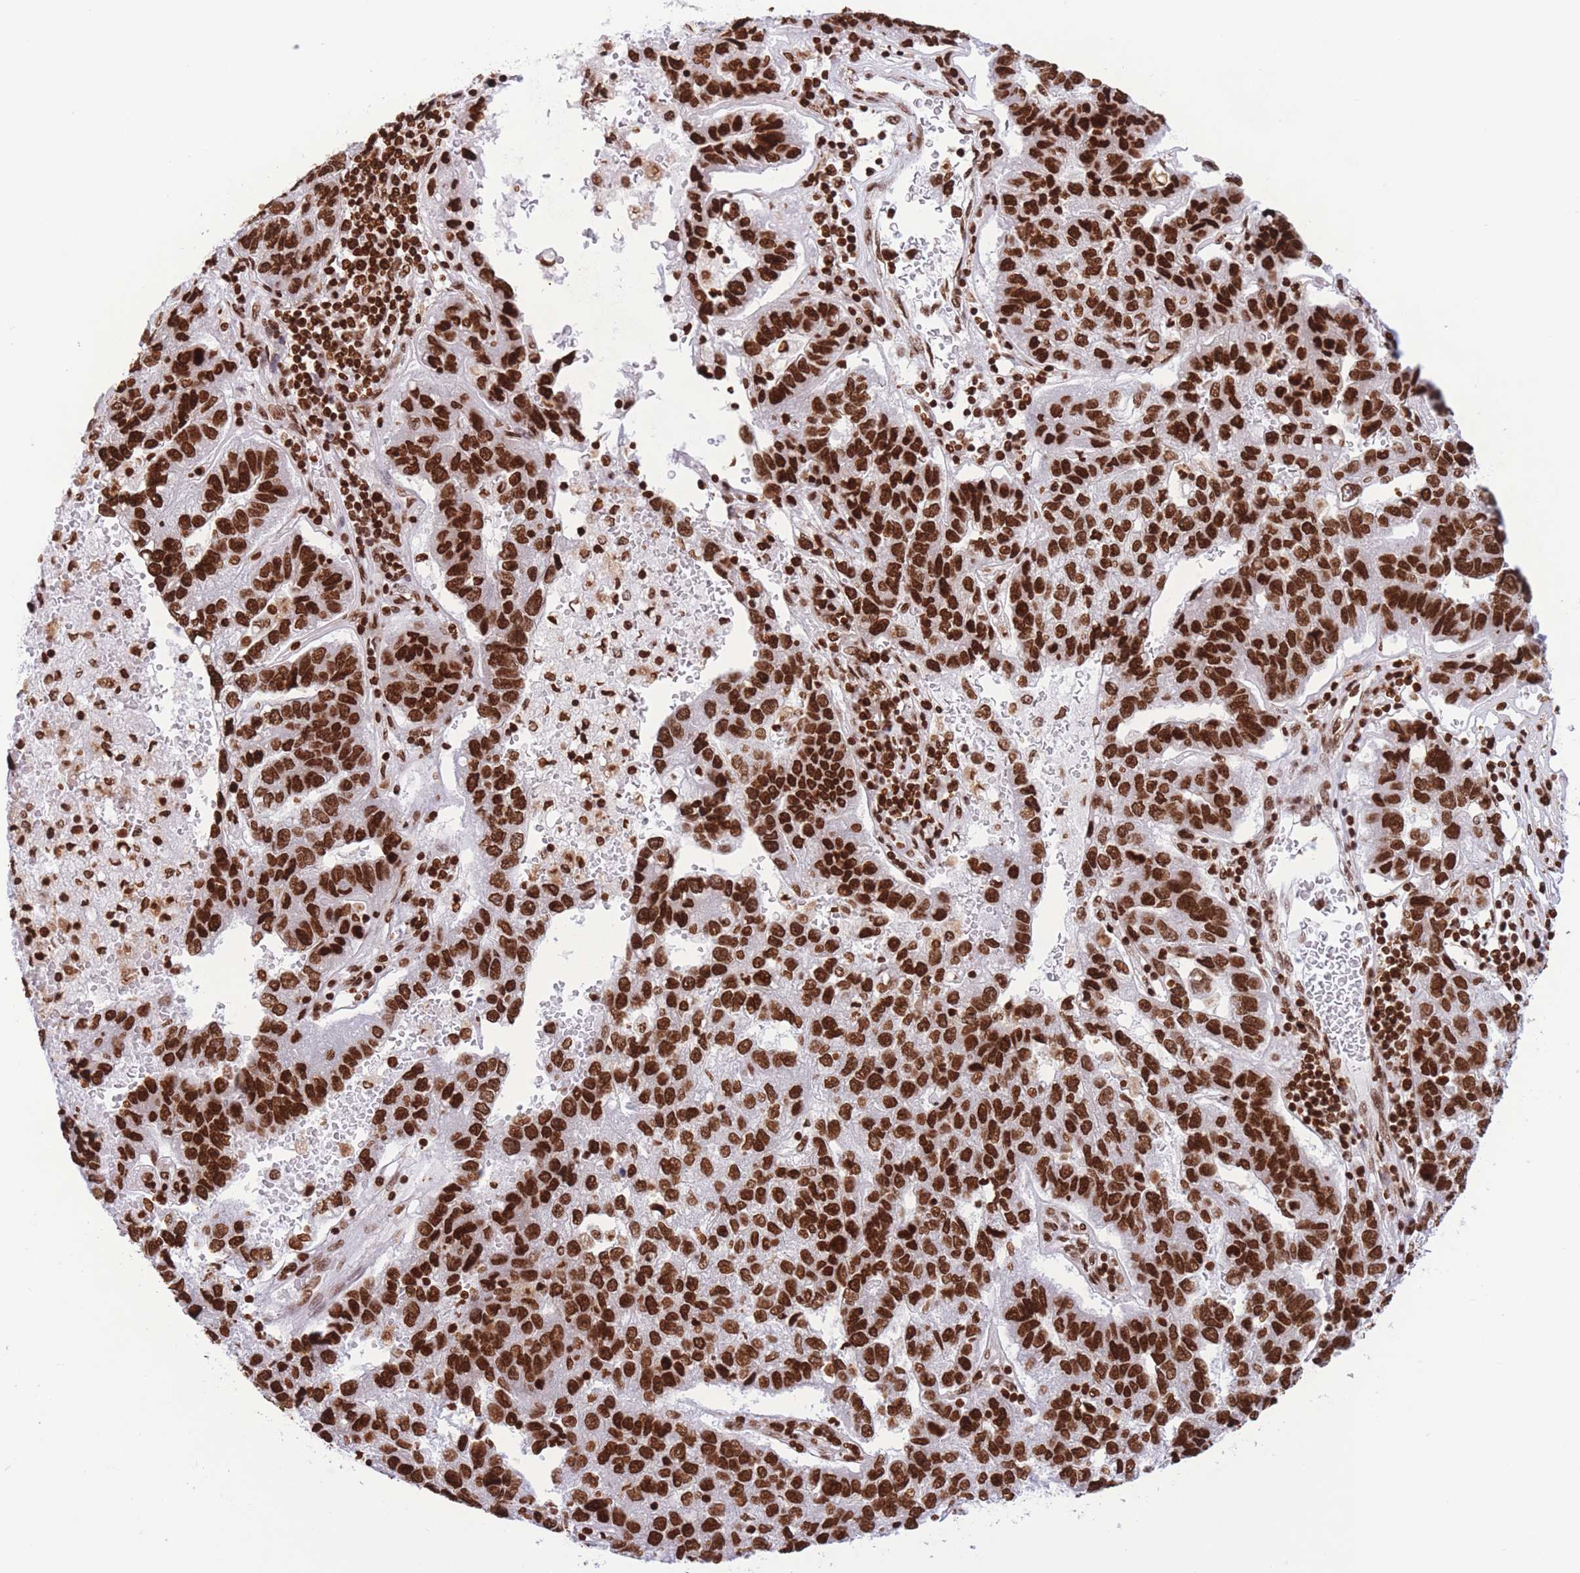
{"staining": {"intensity": "strong", "quantity": ">75%", "location": "nuclear"}, "tissue": "pancreatic cancer", "cell_type": "Tumor cells", "image_type": "cancer", "snomed": [{"axis": "morphology", "description": "Adenocarcinoma, NOS"}, {"axis": "topography", "description": "Pancreas"}], "caption": "This photomicrograph exhibits immunohistochemistry (IHC) staining of pancreatic cancer, with high strong nuclear positivity in about >75% of tumor cells.", "gene": "H2BC11", "patient": {"sex": "female", "age": 61}}